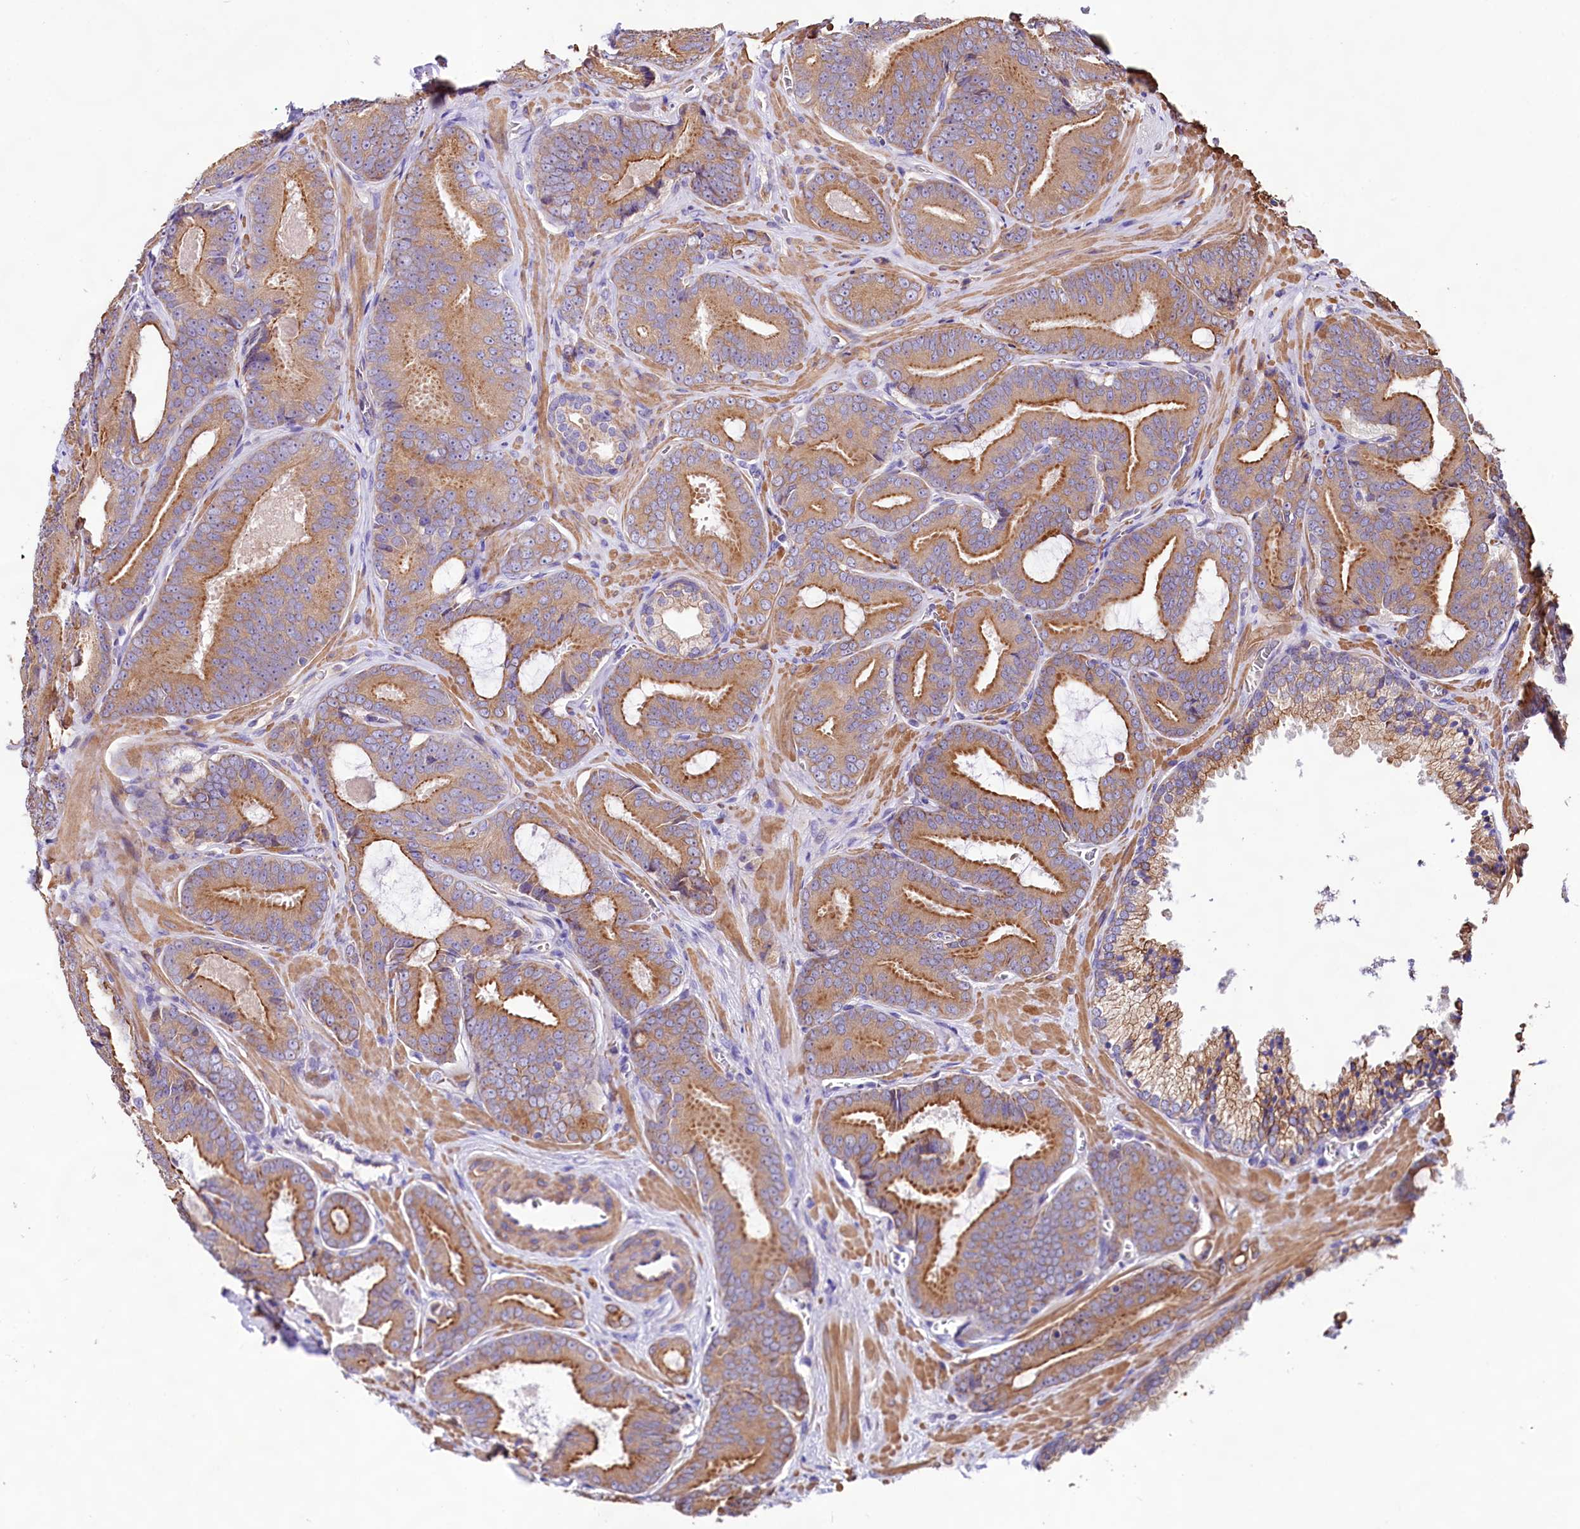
{"staining": {"intensity": "moderate", "quantity": ">75%", "location": "cytoplasmic/membranous"}, "tissue": "prostate cancer", "cell_type": "Tumor cells", "image_type": "cancer", "snomed": [{"axis": "morphology", "description": "Adenocarcinoma, High grade"}, {"axis": "topography", "description": "Prostate"}], "caption": "Prostate high-grade adenocarcinoma stained for a protein (brown) demonstrates moderate cytoplasmic/membranous positive positivity in about >75% of tumor cells.", "gene": "VPS11", "patient": {"sex": "male", "age": 66}}